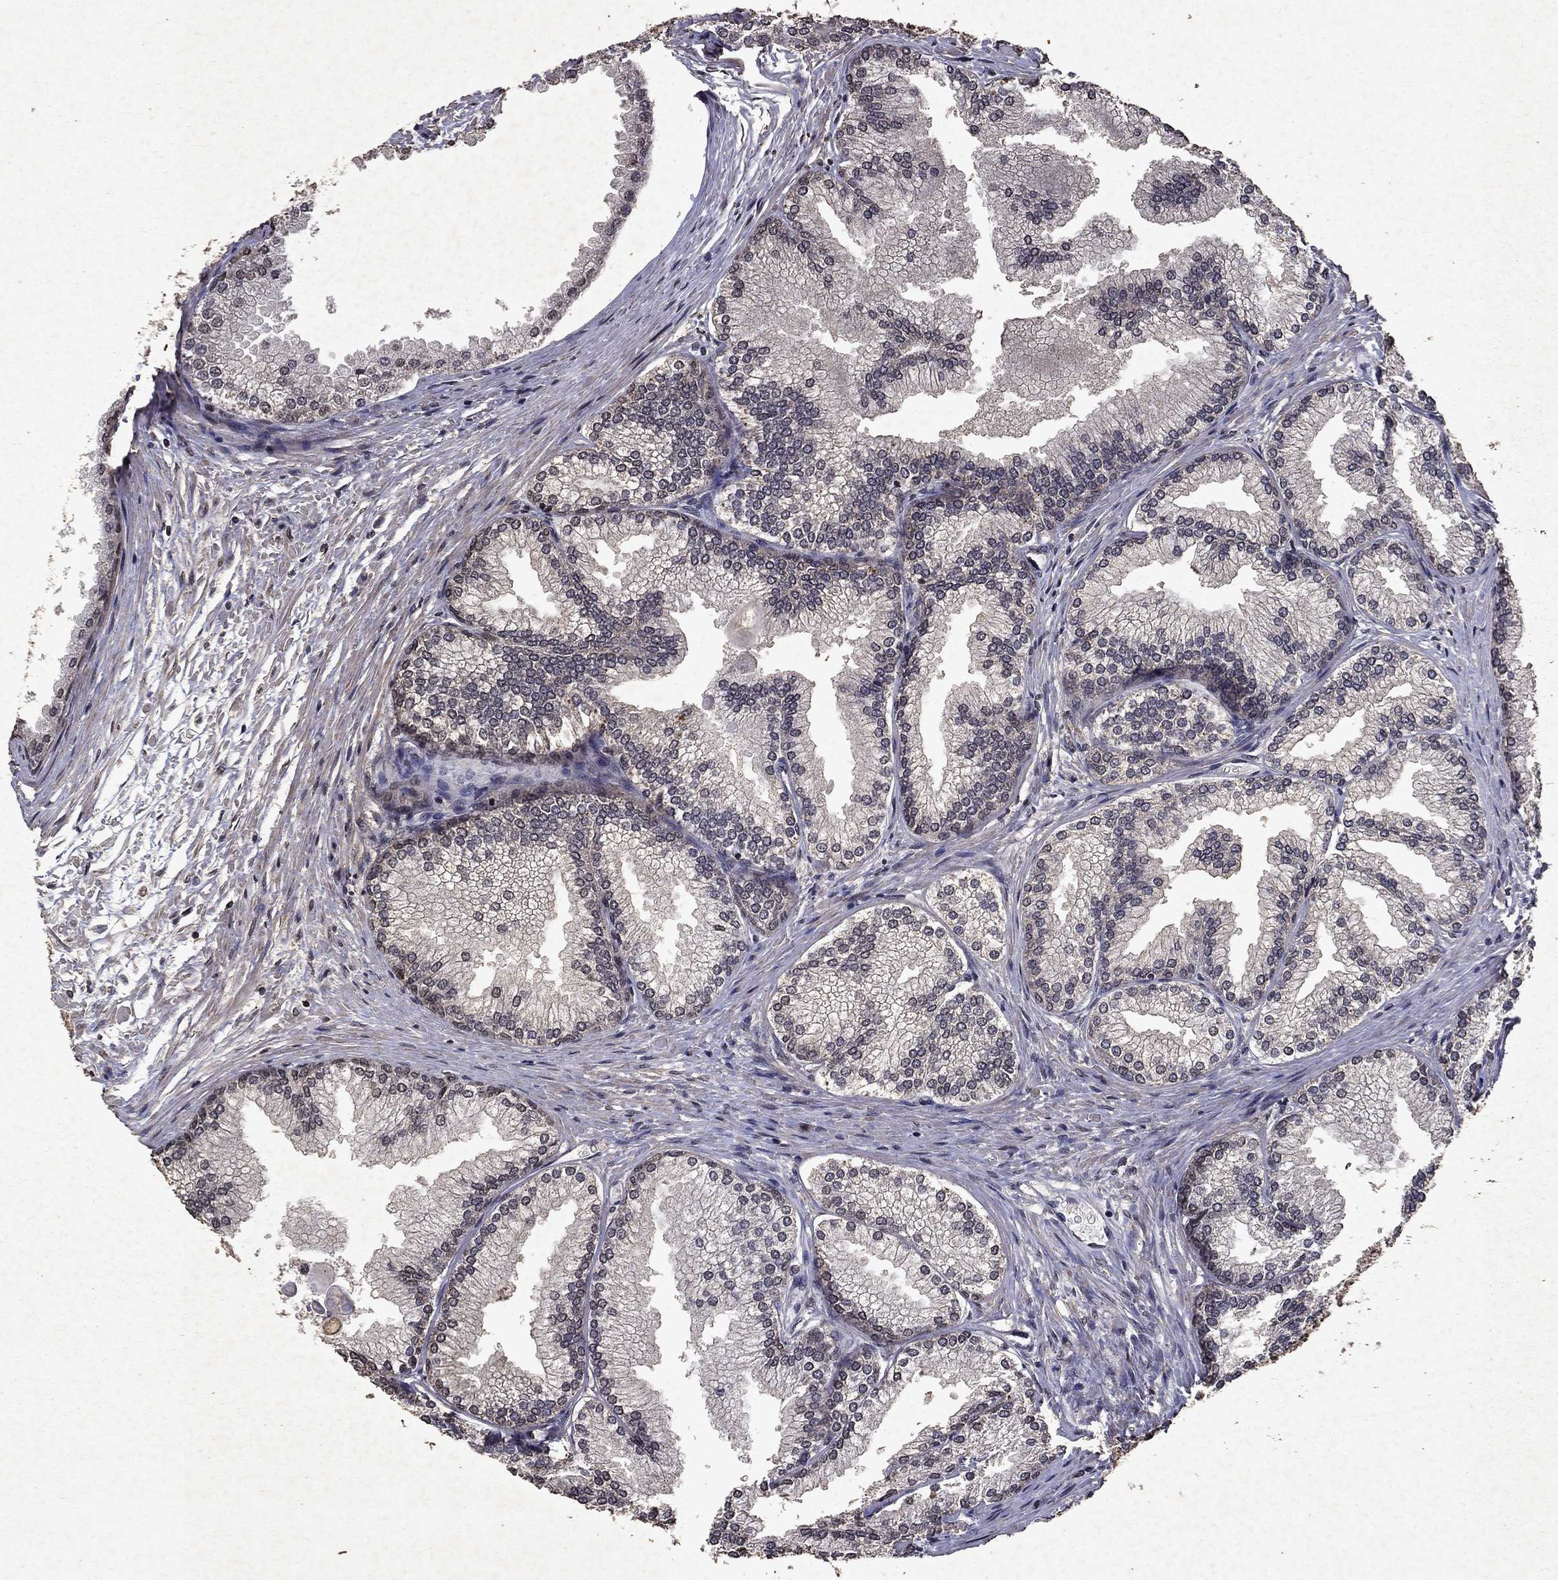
{"staining": {"intensity": "weak", "quantity": "25%-75%", "location": "cytoplasmic/membranous,nuclear"}, "tissue": "prostate", "cell_type": "Glandular cells", "image_type": "normal", "snomed": [{"axis": "morphology", "description": "Normal tissue, NOS"}, {"axis": "topography", "description": "Prostate"}], "caption": "Protein staining by IHC demonstrates weak cytoplasmic/membranous,nuclear staining in about 25%-75% of glandular cells in benign prostate.", "gene": "PIN4", "patient": {"sex": "male", "age": 72}}